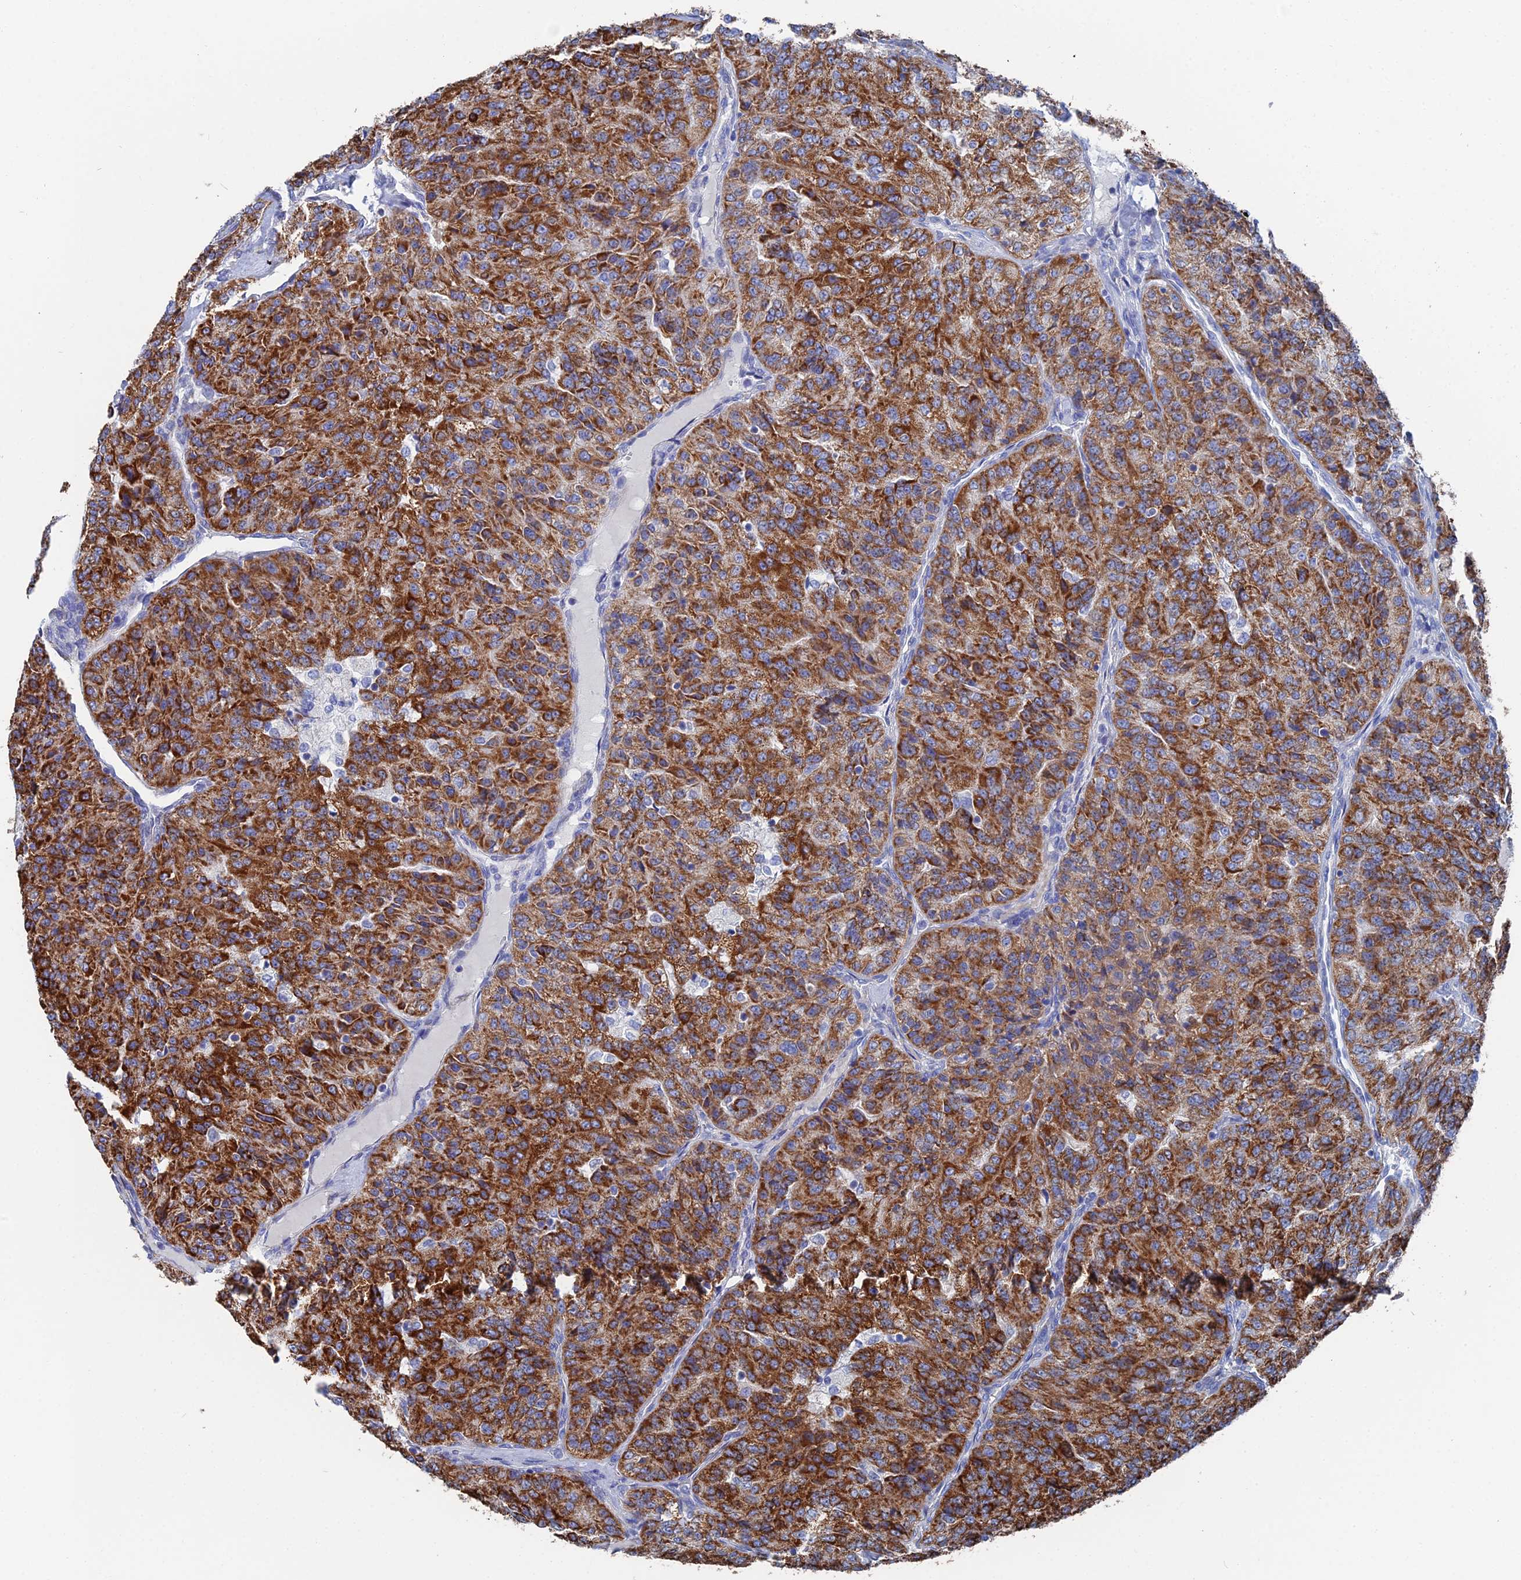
{"staining": {"intensity": "strong", "quantity": ">75%", "location": "cytoplasmic/membranous"}, "tissue": "renal cancer", "cell_type": "Tumor cells", "image_type": "cancer", "snomed": [{"axis": "morphology", "description": "Adenocarcinoma, NOS"}, {"axis": "topography", "description": "Kidney"}], "caption": "Immunohistochemical staining of renal cancer (adenocarcinoma) reveals high levels of strong cytoplasmic/membranous protein expression in about >75% of tumor cells.", "gene": "IFT80", "patient": {"sex": "female", "age": 63}}